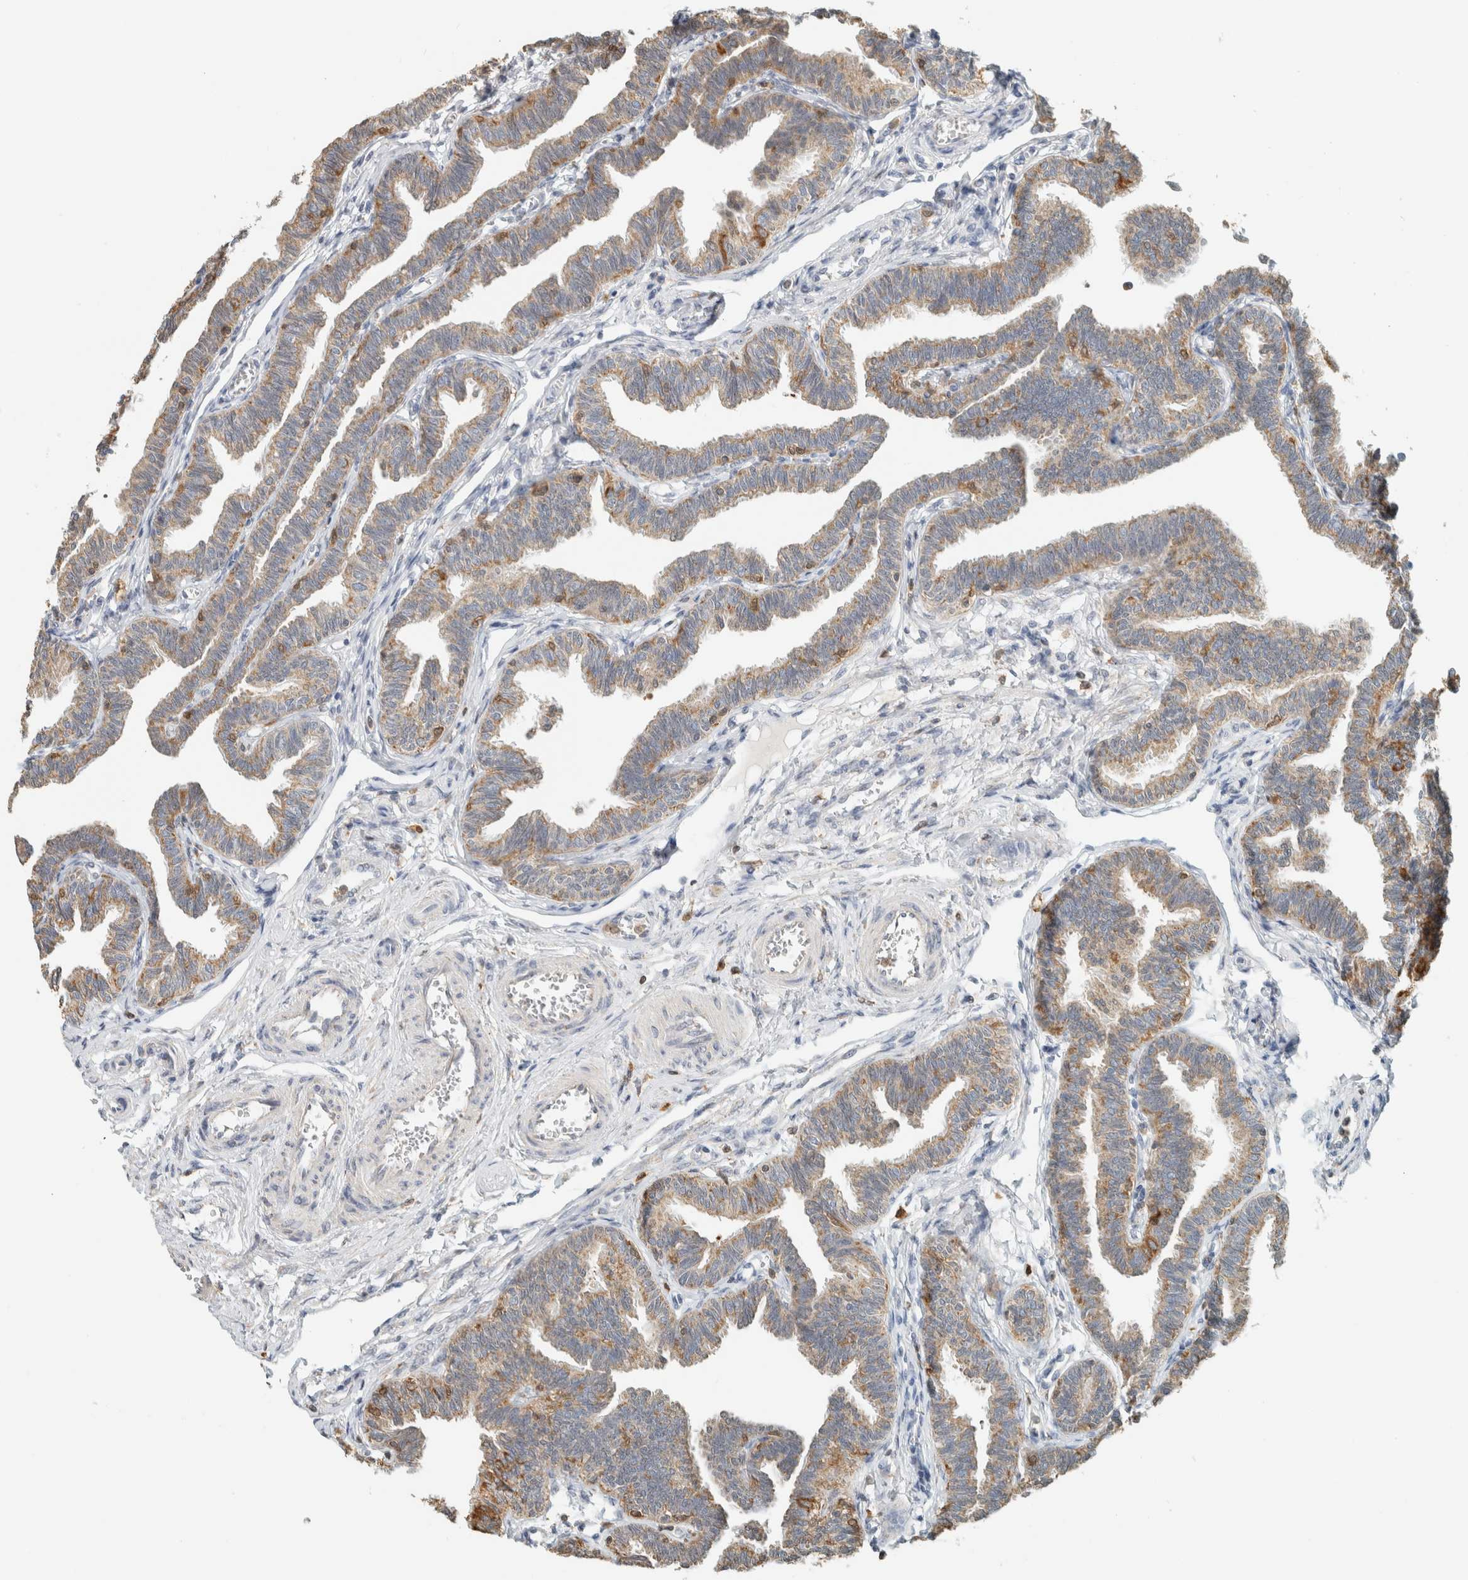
{"staining": {"intensity": "moderate", "quantity": "25%-75%", "location": "cytoplasmic/membranous"}, "tissue": "fallopian tube", "cell_type": "Glandular cells", "image_type": "normal", "snomed": [{"axis": "morphology", "description": "Normal tissue, NOS"}, {"axis": "topography", "description": "Fallopian tube"}, {"axis": "topography", "description": "Ovary"}], "caption": "A medium amount of moderate cytoplasmic/membranous staining is seen in about 25%-75% of glandular cells in normal fallopian tube.", "gene": "CAPG", "patient": {"sex": "female", "age": 23}}